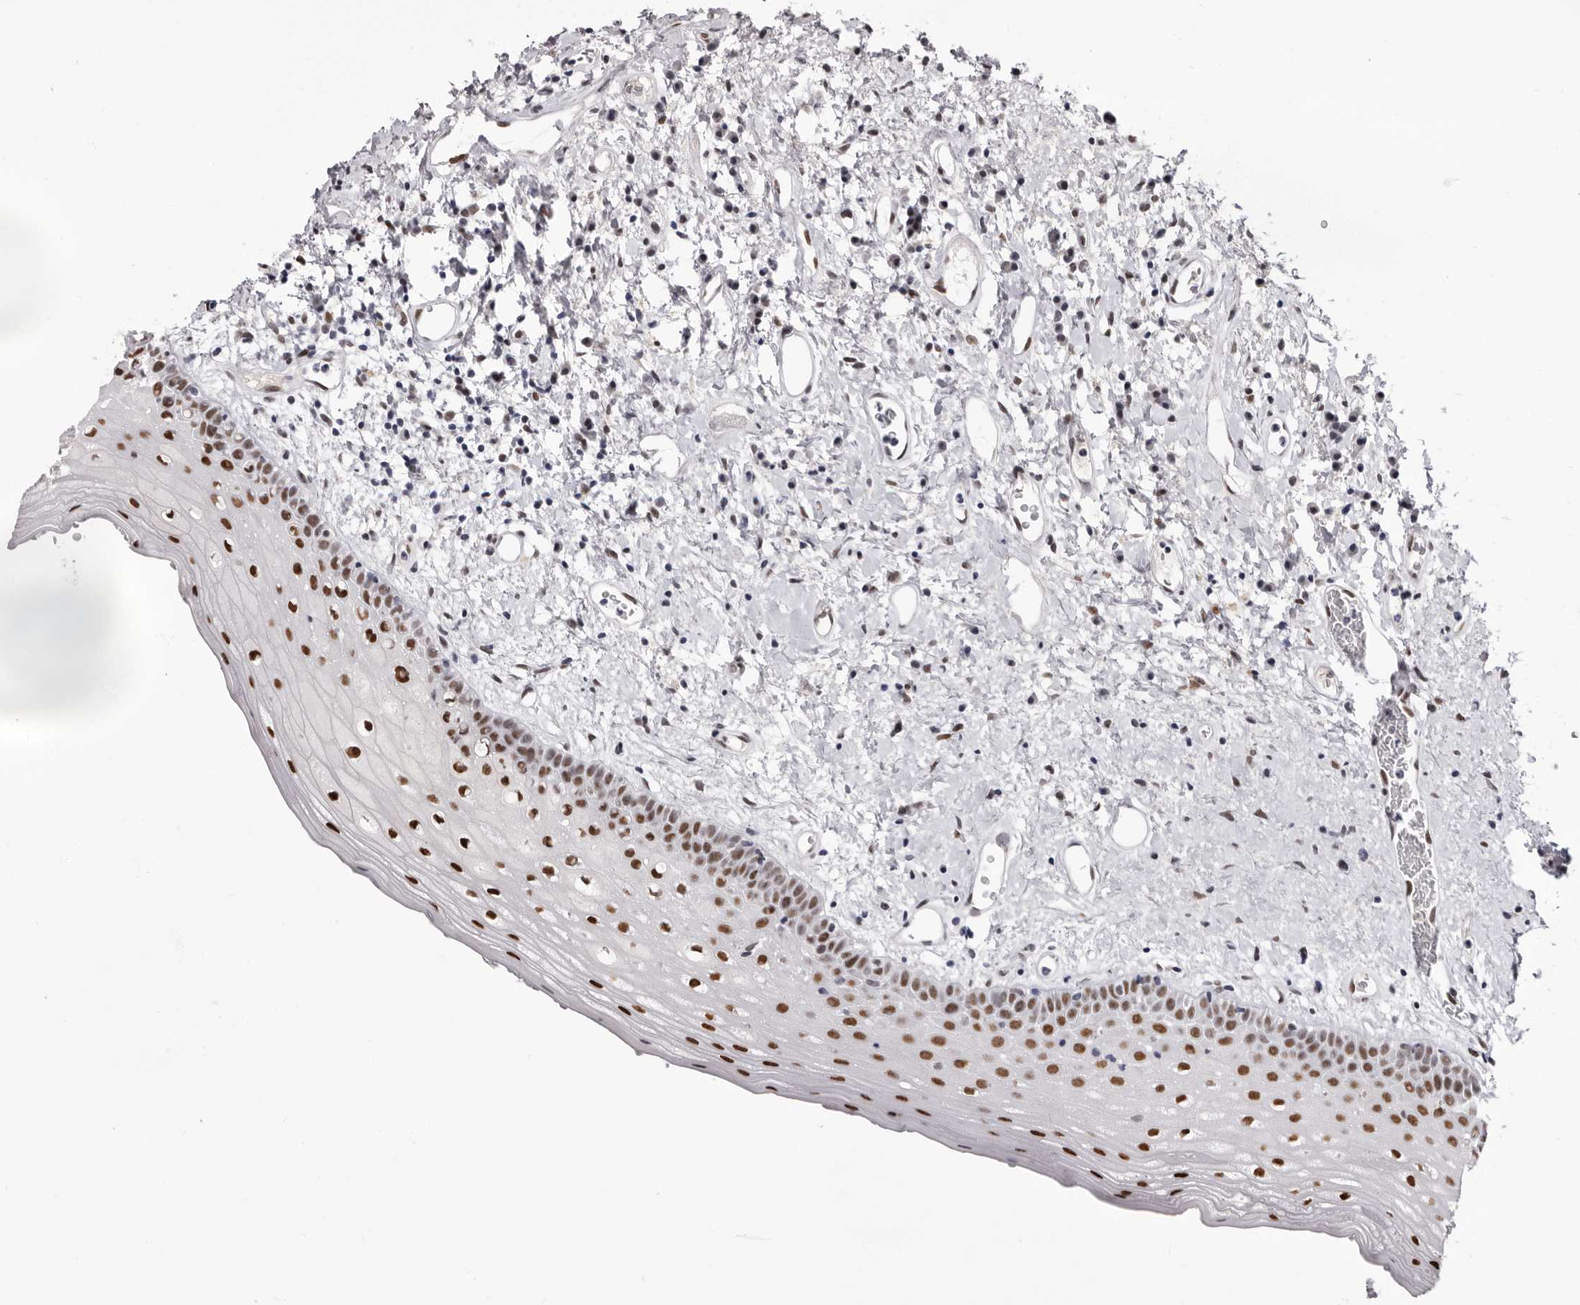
{"staining": {"intensity": "moderate", "quantity": ">75%", "location": "nuclear"}, "tissue": "oral mucosa", "cell_type": "Squamous epithelial cells", "image_type": "normal", "snomed": [{"axis": "morphology", "description": "Normal tissue, NOS"}, {"axis": "topography", "description": "Oral tissue"}], "caption": "Immunohistochemical staining of benign human oral mucosa exhibits medium levels of moderate nuclear positivity in about >75% of squamous epithelial cells. (DAB (3,3'-diaminobenzidine) IHC with brightfield microscopy, high magnification).", "gene": "ZNF326", "patient": {"sex": "female", "age": 76}}